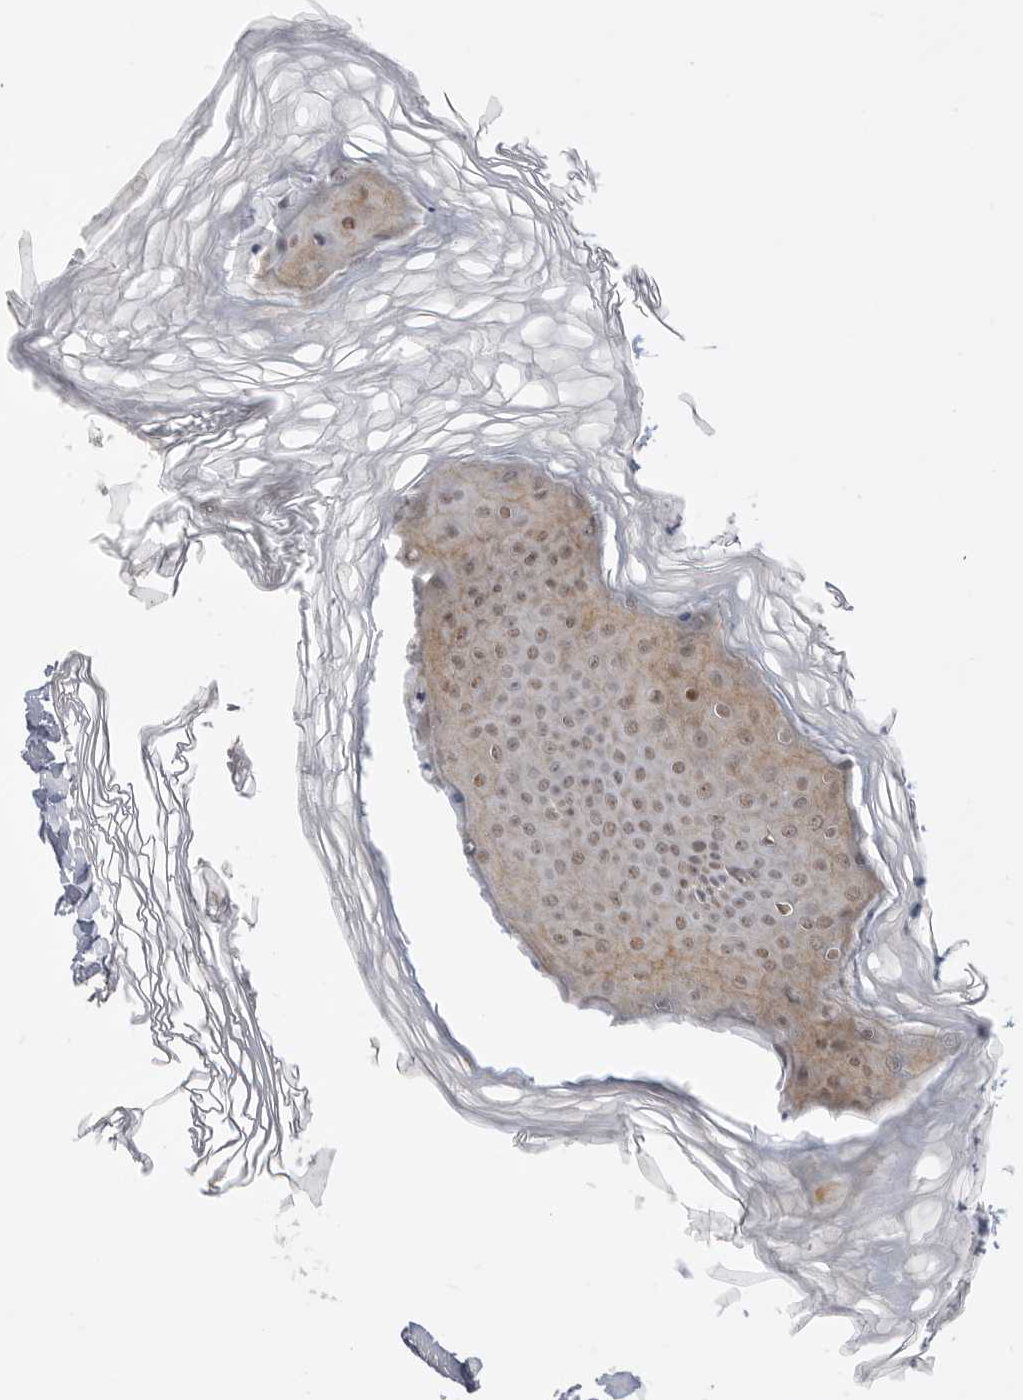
{"staining": {"intensity": "moderate", "quantity": ">75%", "location": "cytoplasmic/membranous,nuclear"}, "tissue": "skin", "cell_type": "Fibroblasts", "image_type": "normal", "snomed": [{"axis": "morphology", "description": "Normal tissue, NOS"}, {"axis": "topography", "description": "Skin"}], "caption": "A medium amount of moderate cytoplasmic/membranous,nuclear staining is seen in about >75% of fibroblasts in normal skin.", "gene": "ALKAL1", "patient": {"sex": "female", "age": 27}}